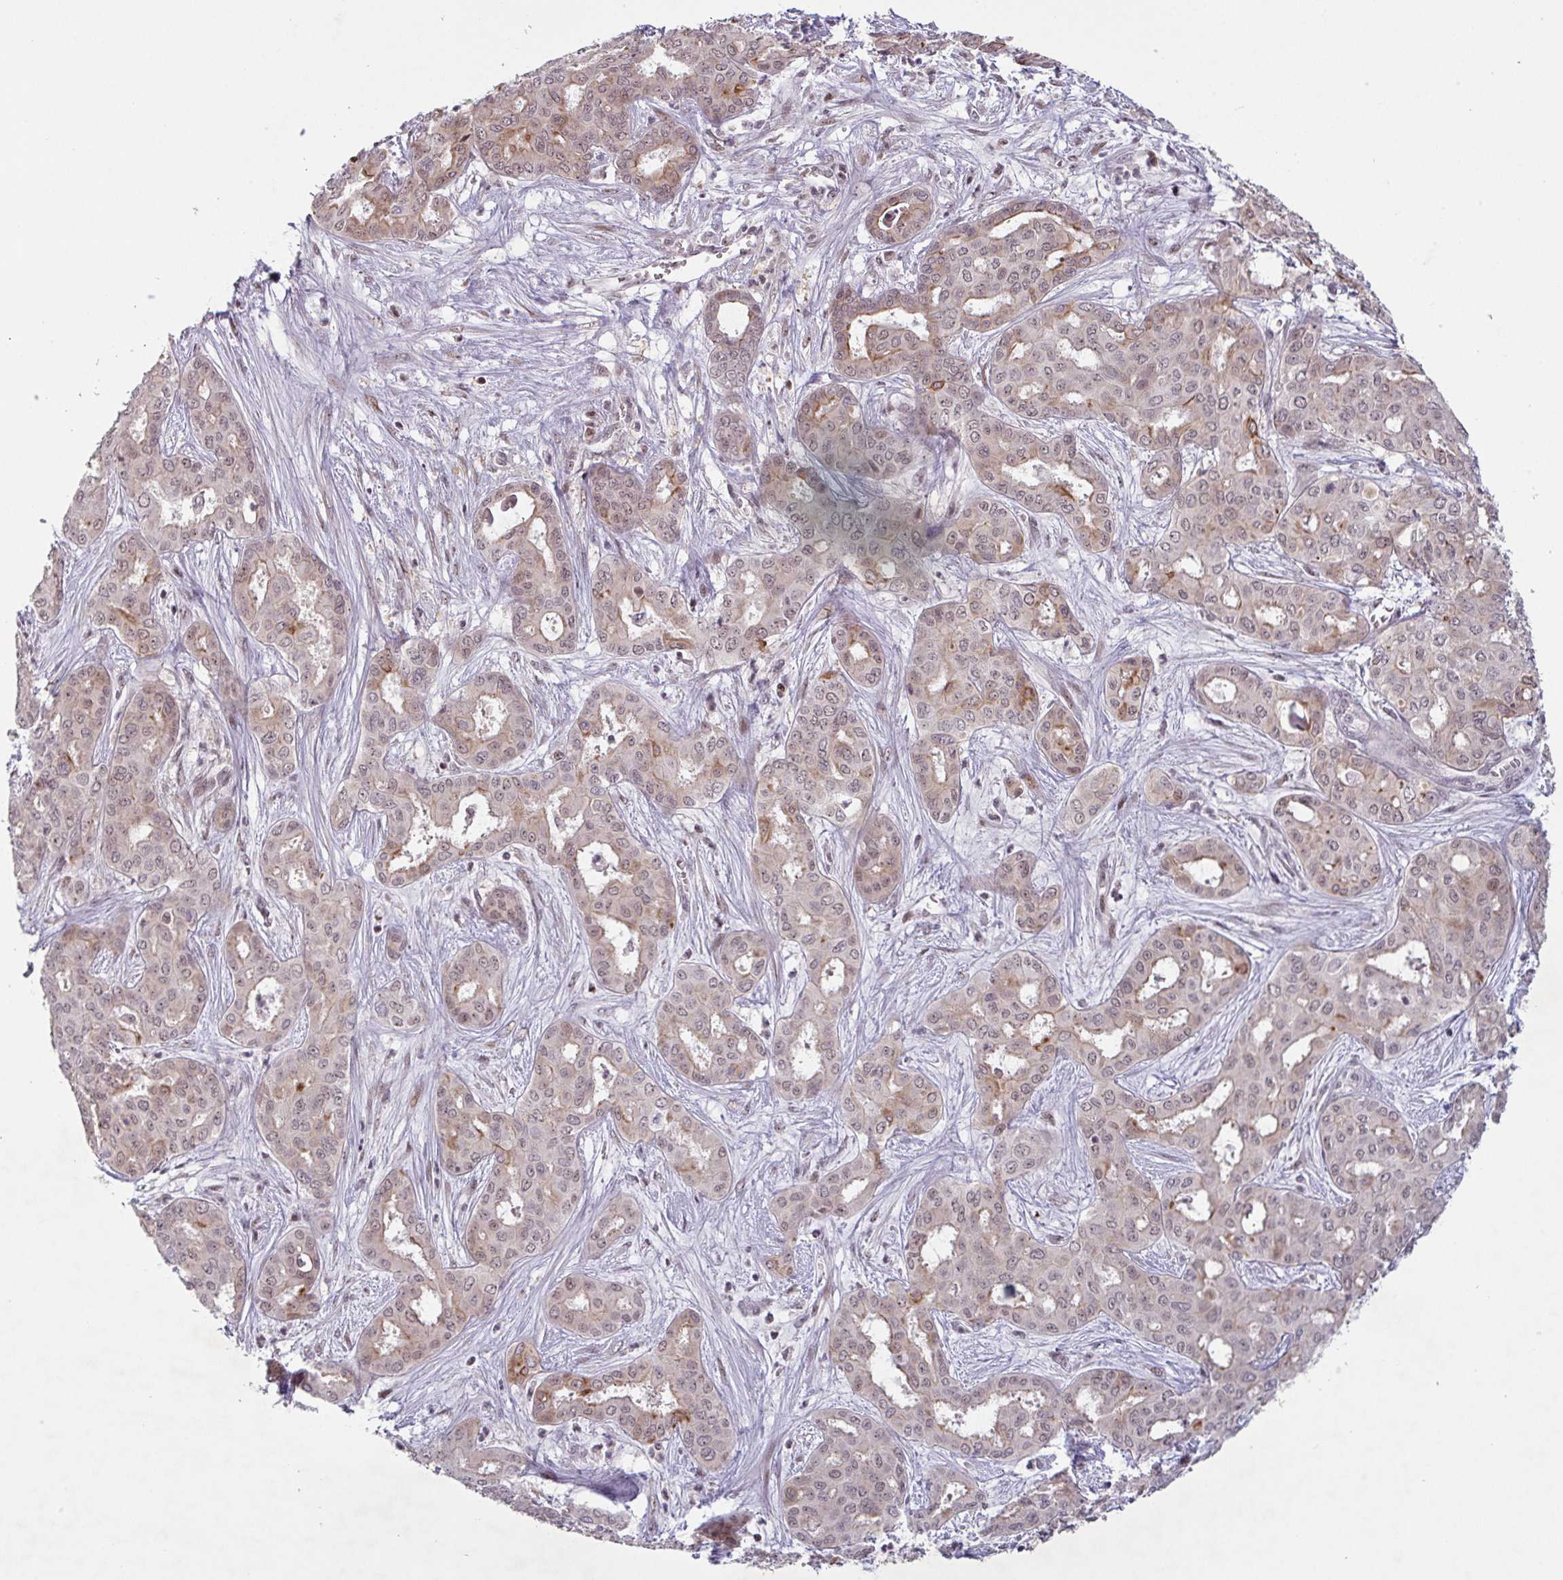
{"staining": {"intensity": "moderate", "quantity": "25%-75%", "location": "cytoplasmic/membranous,nuclear"}, "tissue": "liver cancer", "cell_type": "Tumor cells", "image_type": "cancer", "snomed": [{"axis": "morphology", "description": "Cholangiocarcinoma"}, {"axis": "topography", "description": "Liver"}], "caption": "A high-resolution photomicrograph shows immunohistochemistry staining of liver cholangiocarcinoma, which demonstrates moderate cytoplasmic/membranous and nuclear positivity in approximately 25%-75% of tumor cells.", "gene": "NLRP13", "patient": {"sex": "female", "age": 64}}